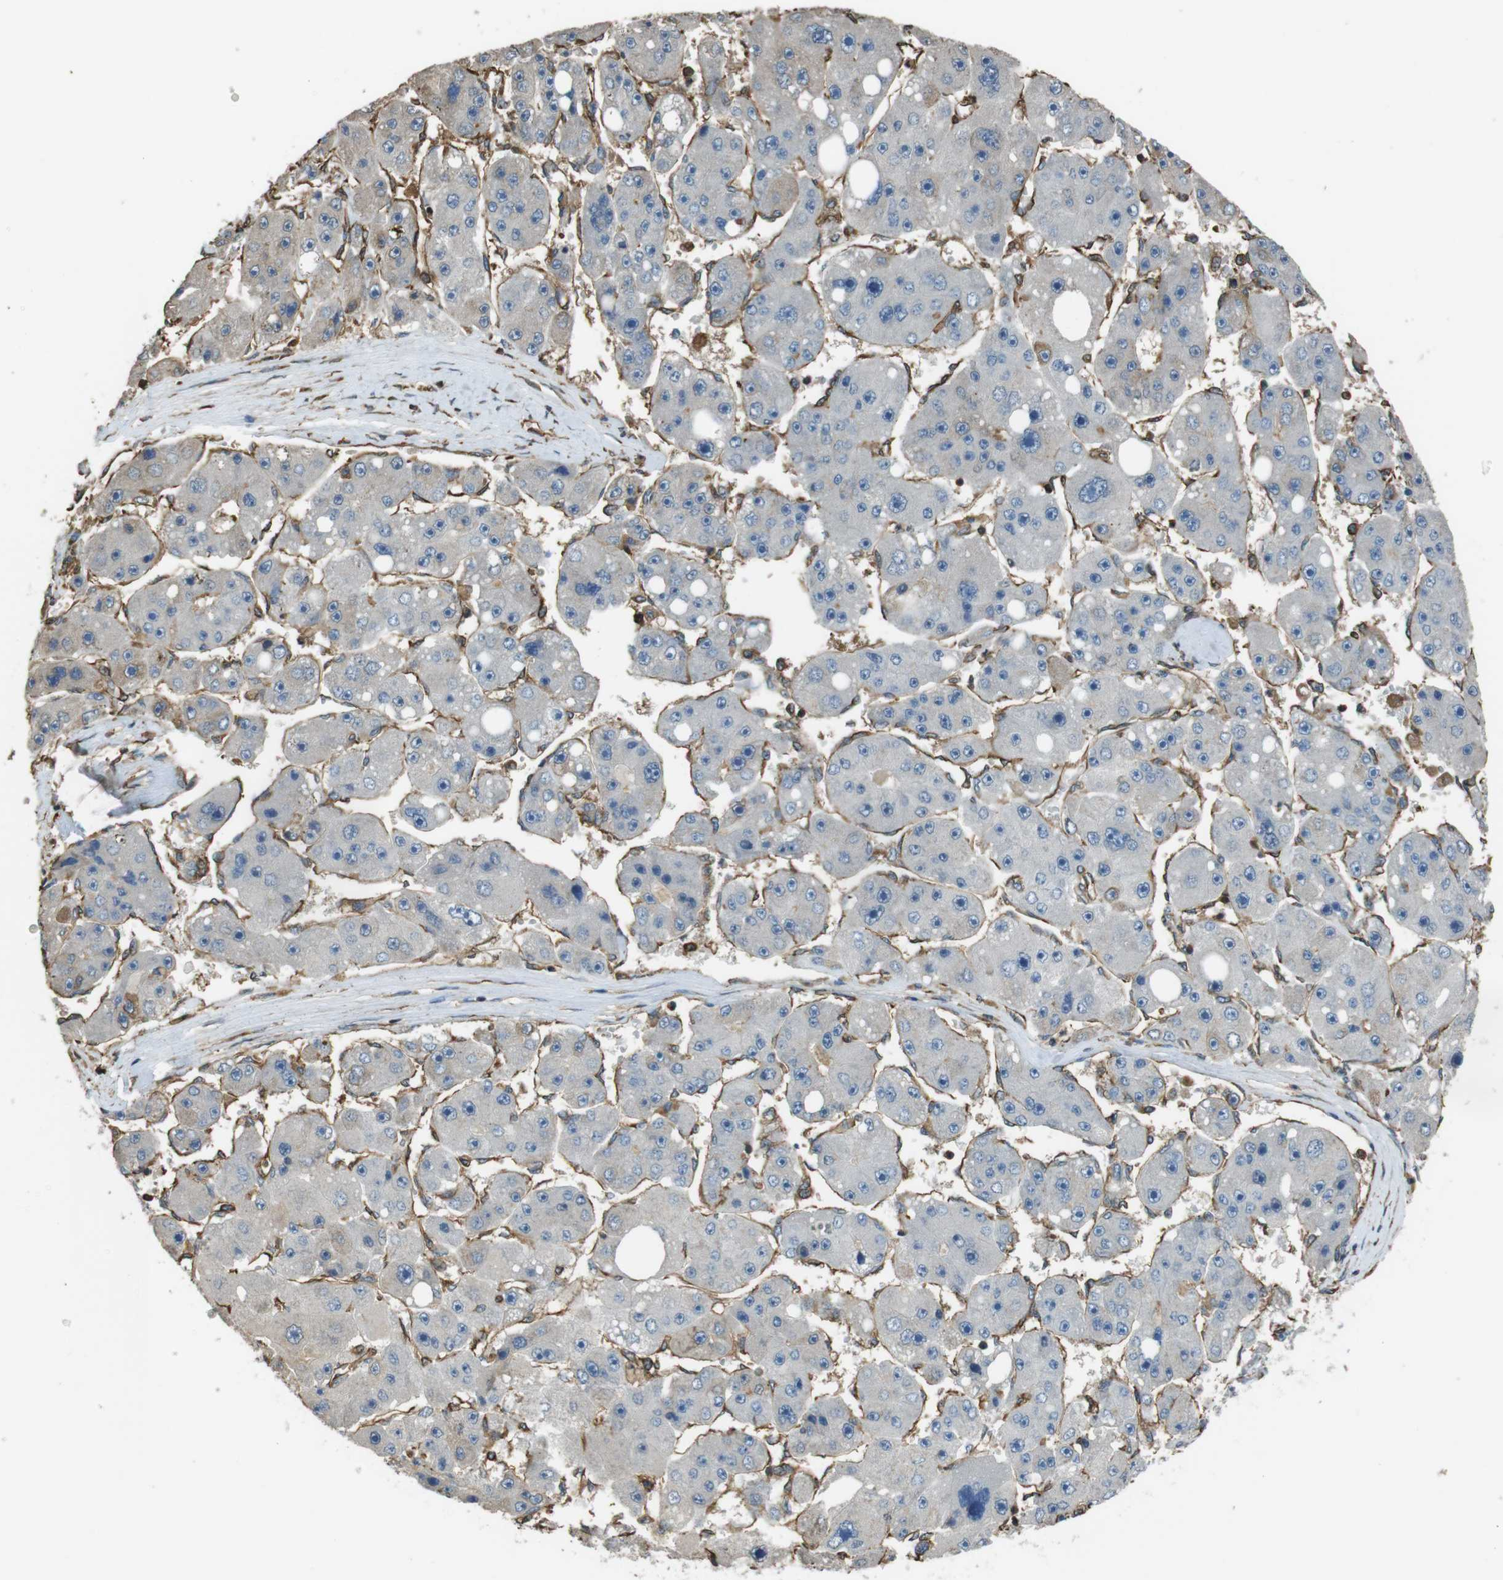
{"staining": {"intensity": "negative", "quantity": "none", "location": "none"}, "tissue": "liver cancer", "cell_type": "Tumor cells", "image_type": "cancer", "snomed": [{"axis": "morphology", "description": "Carcinoma, Hepatocellular, NOS"}, {"axis": "topography", "description": "Liver"}], "caption": "The immunohistochemistry (IHC) image has no significant staining in tumor cells of liver cancer (hepatocellular carcinoma) tissue. The staining is performed using DAB (3,3'-diaminobenzidine) brown chromogen with nuclei counter-stained in using hematoxylin.", "gene": "FCAR", "patient": {"sex": "female", "age": 61}}